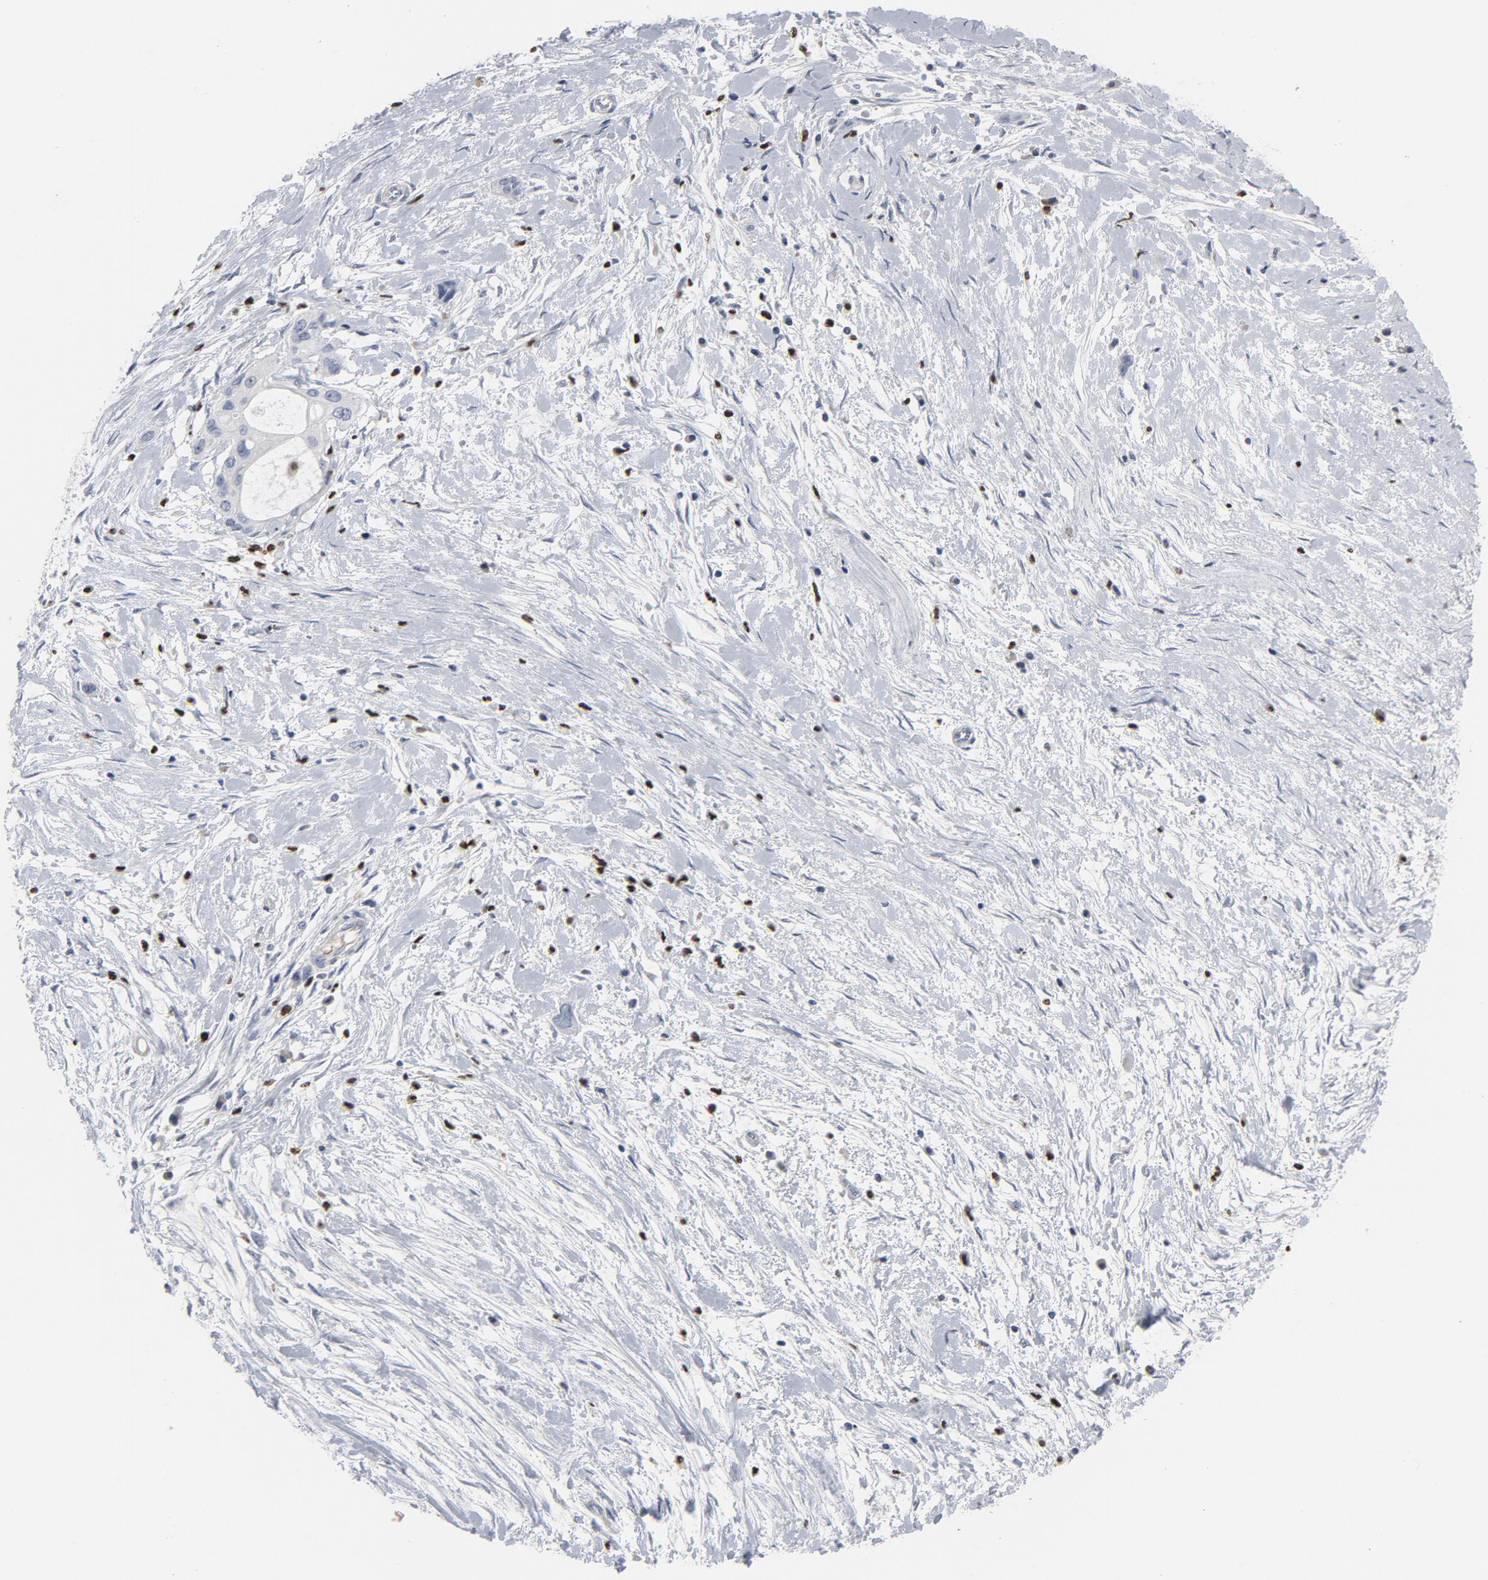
{"staining": {"intensity": "negative", "quantity": "none", "location": "none"}, "tissue": "pancreatic cancer", "cell_type": "Tumor cells", "image_type": "cancer", "snomed": [{"axis": "morphology", "description": "Adenocarcinoma, NOS"}, {"axis": "topography", "description": "Pancreas"}], "caption": "Pancreatic adenocarcinoma was stained to show a protein in brown. There is no significant positivity in tumor cells.", "gene": "SPI1", "patient": {"sex": "female", "age": 60}}